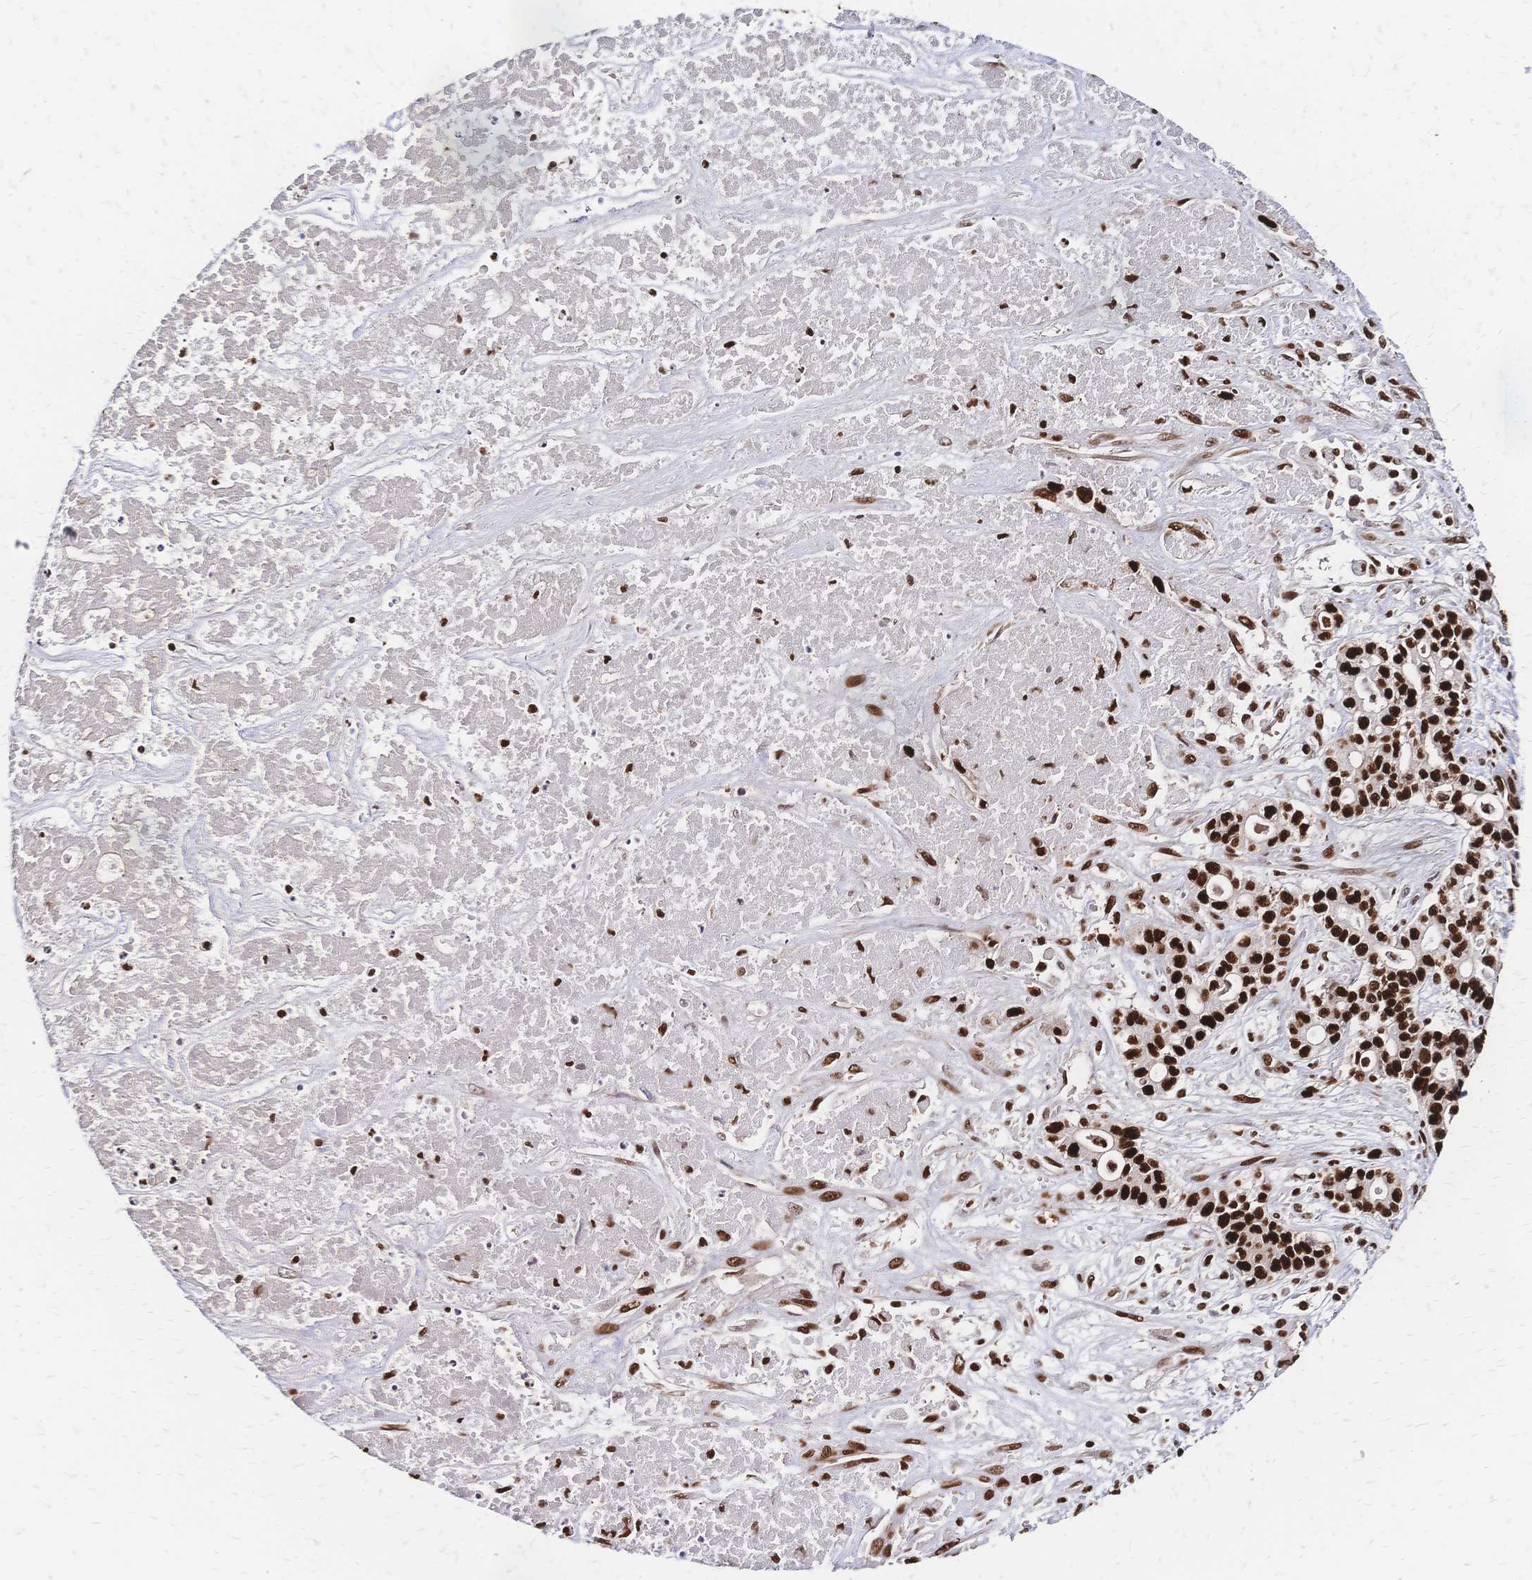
{"staining": {"intensity": "strong", "quantity": ">75%", "location": "nuclear"}, "tissue": "liver cancer", "cell_type": "Tumor cells", "image_type": "cancer", "snomed": [{"axis": "morphology", "description": "Cholangiocarcinoma"}, {"axis": "topography", "description": "Liver"}], "caption": "Immunohistochemical staining of human liver cholangiocarcinoma demonstrates high levels of strong nuclear protein staining in about >75% of tumor cells. (IHC, brightfield microscopy, high magnification).", "gene": "HDGF", "patient": {"sex": "female", "age": 61}}